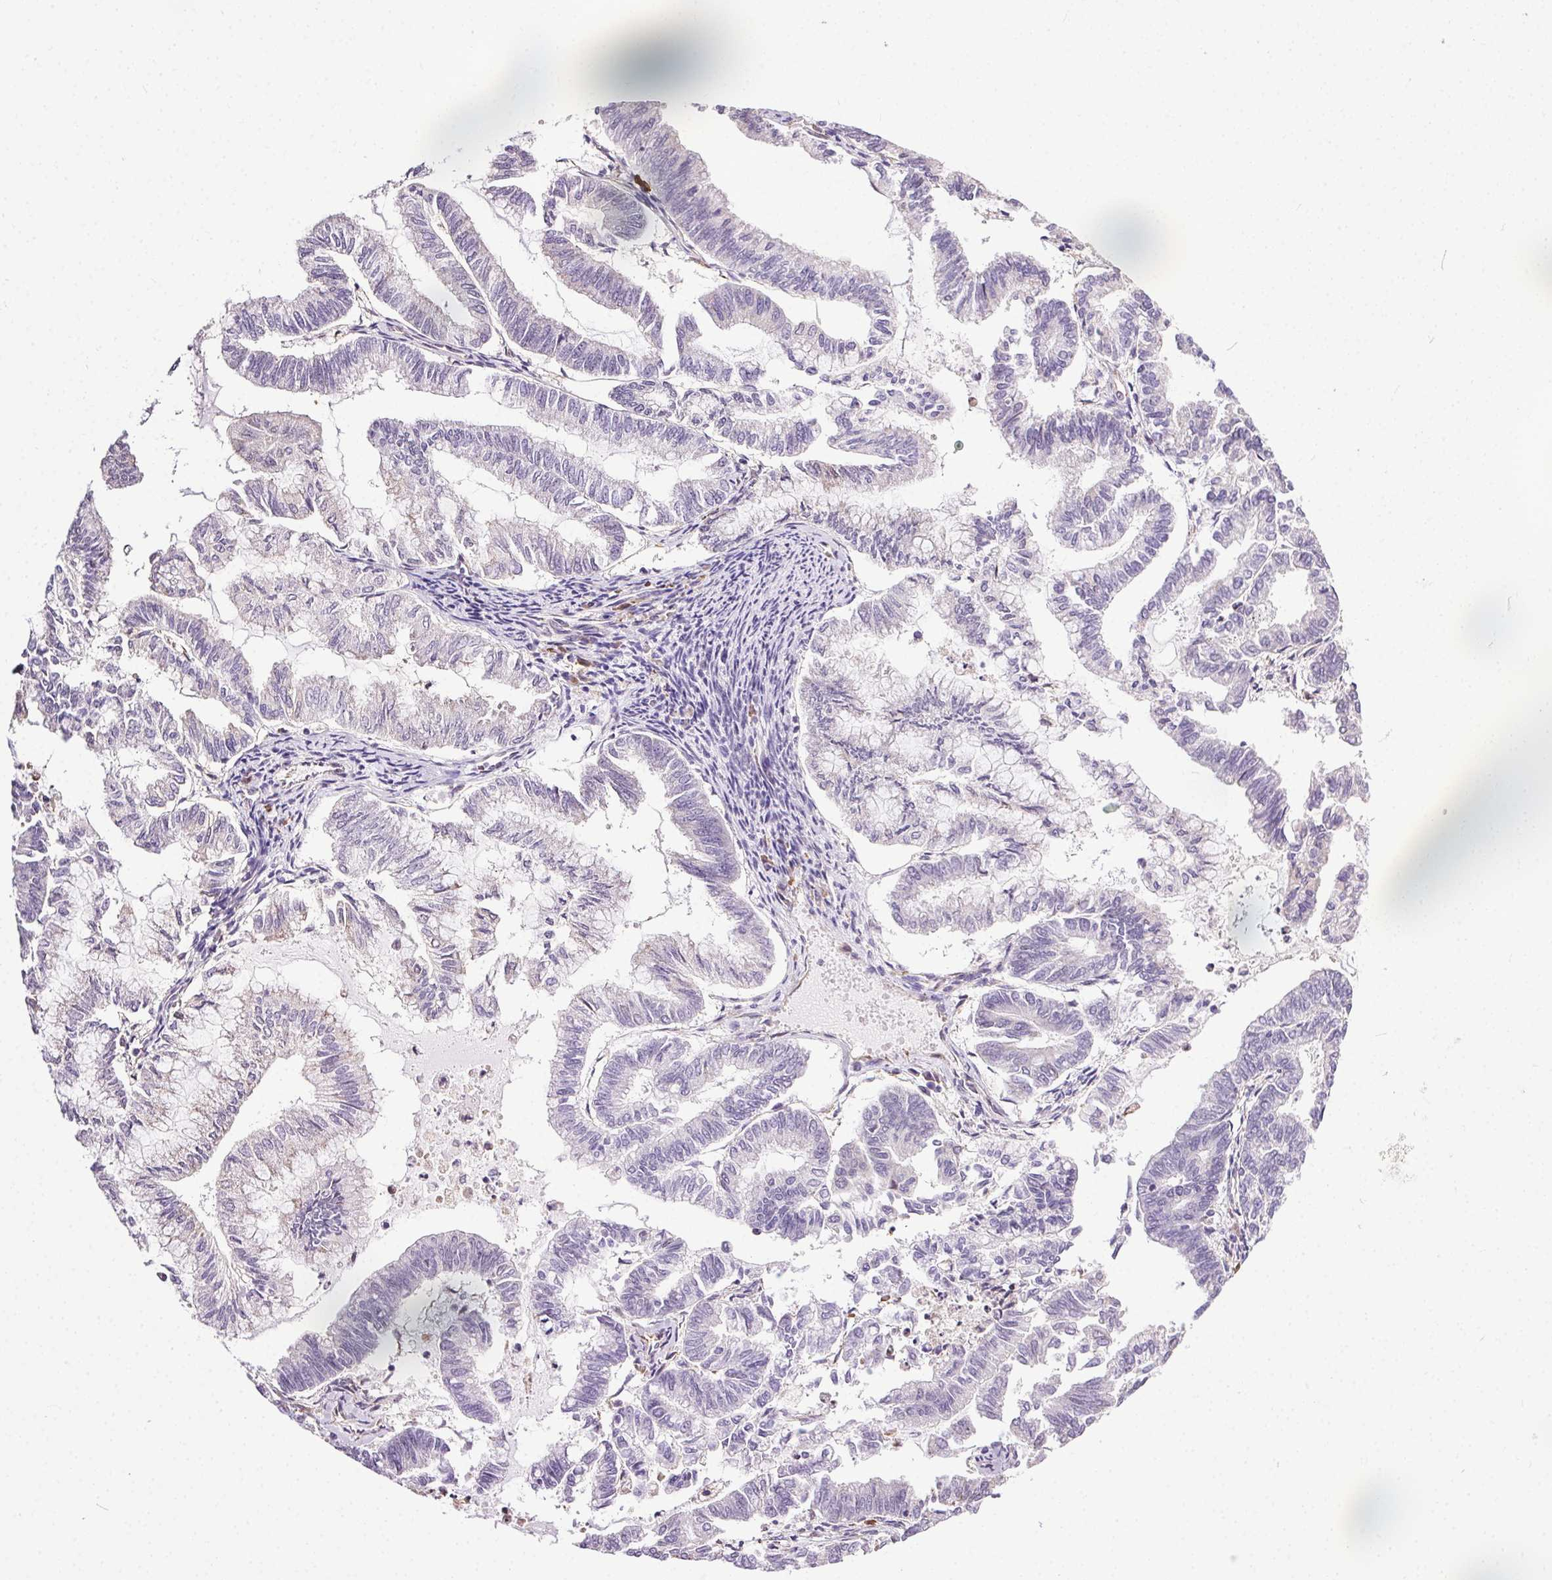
{"staining": {"intensity": "negative", "quantity": "none", "location": "none"}, "tissue": "endometrial cancer", "cell_type": "Tumor cells", "image_type": "cancer", "snomed": [{"axis": "morphology", "description": "Adenocarcinoma, NOS"}, {"axis": "topography", "description": "Endometrium"}], "caption": "The IHC histopathology image has no significant positivity in tumor cells of adenocarcinoma (endometrial) tissue.", "gene": "SNX31", "patient": {"sex": "female", "age": 79}}